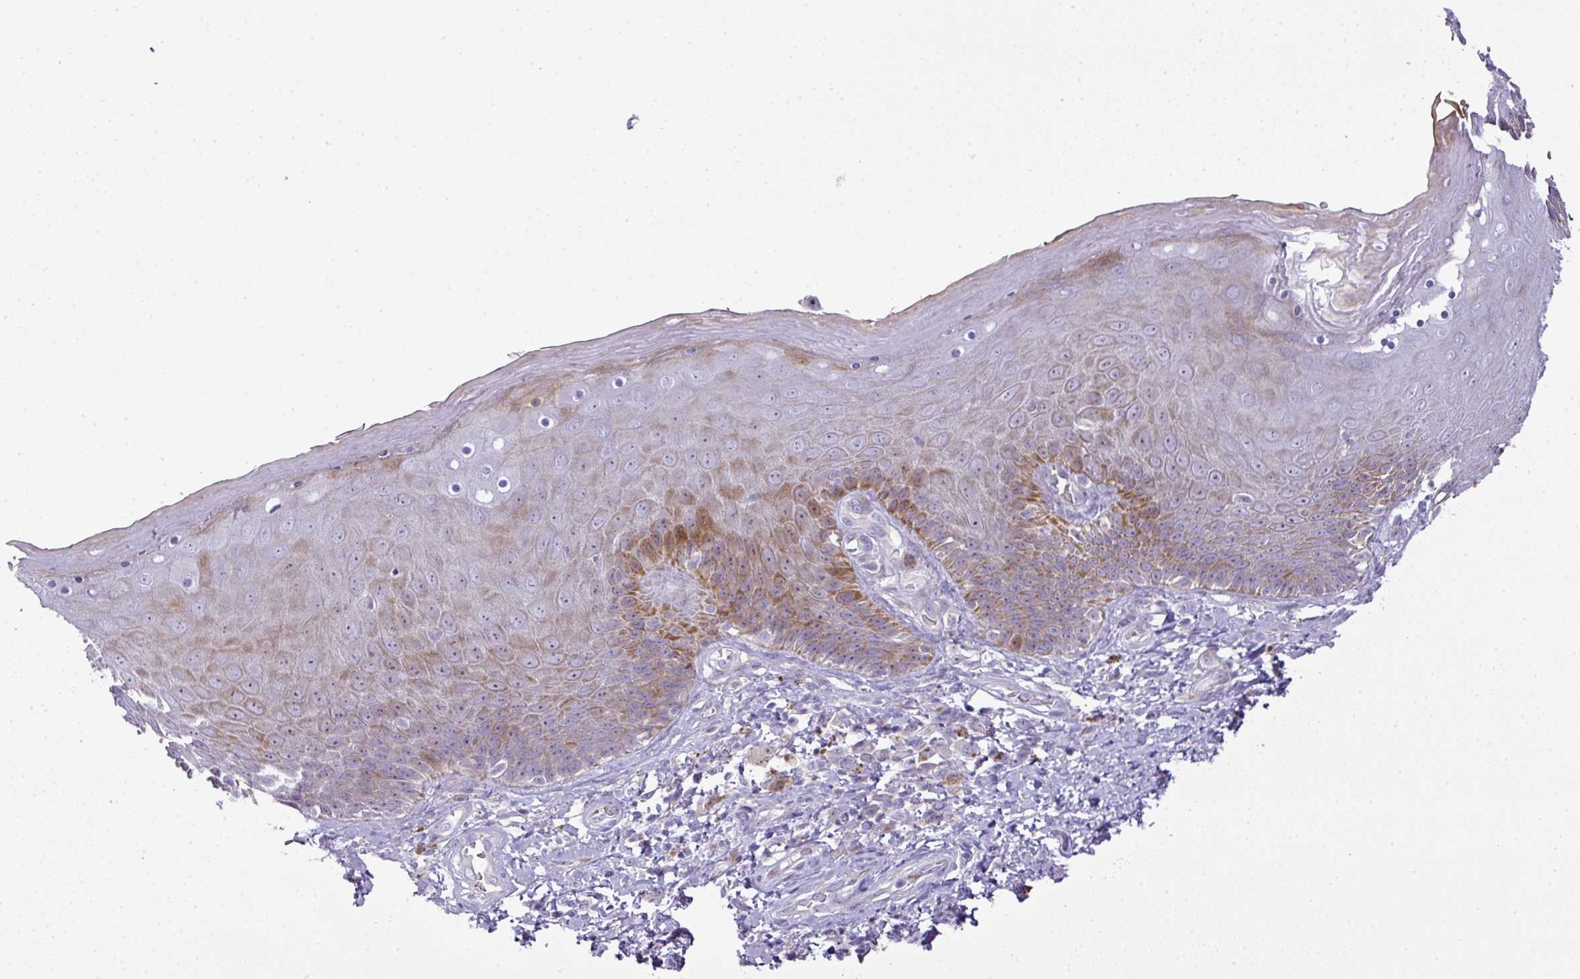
{"staining": {"intensity": "moderate", "quantity": "25%-75%", "location": "cytoplasmic/membranous"}, "tissue": "skin", "cell_type": "Epidermal cells", "image_type": "normal", "snomed": [{"axis": "morphology", "description": "Normal tissue, NOS"}, {"axis": "topography", "description": "Anal"}, {"axis": "topography", "description": "Peripheral nerve tissue"}], "caption": "Immunohistochemical staining of benign skin shows 25%-75% levels of moderate cytoplasmic/membranous protein positivity in approximately 25%-75% of epidermal cells. (IHC, brightfield microscopy, high magnification).", "gene": "ATP6V1F", "patient": {"sex": "male", "age": 53}}